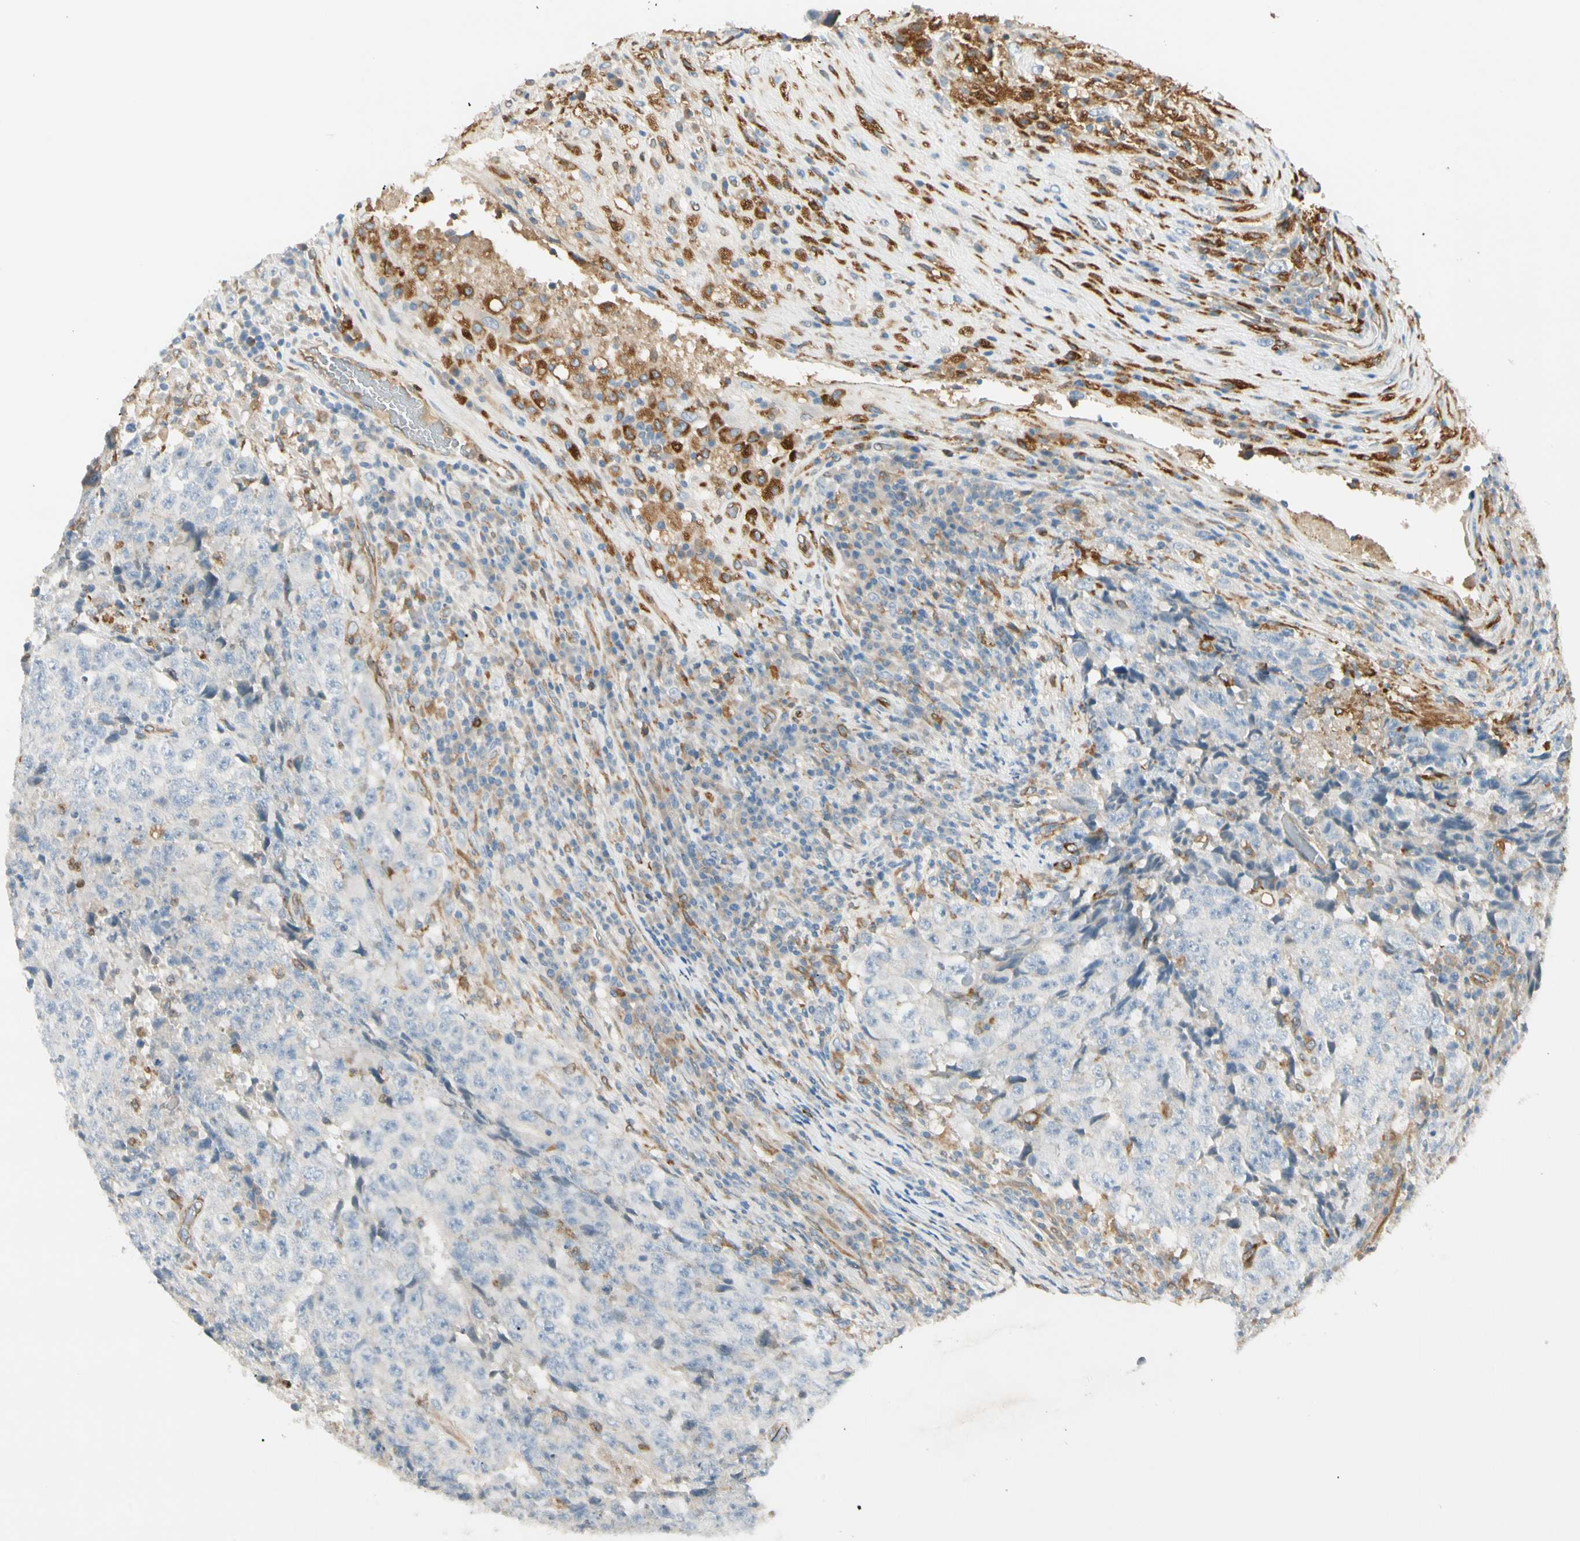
{"staining": {"intensity": "negative", "quantity": "none", "location": "none"}, "tissue": "testis cancer", "cell_type": "Tumor cells", "image_type": "cancer", "snomed": [{"axis": "morphology", "description": "Necrosis, NOS"}, {"axis": "morphology", "description": "Carcinoma, Embryonal, NOS"}, {"axis": "topography", "description": "Testis"}], "caption": "Human testis cancer (embryonal carcinoma) stained for a protein using immunohistochemistry reveals no positivity in tumor cells.", "gene": "LPCAT2", "patient": {"sex": "male", "age": 19}}